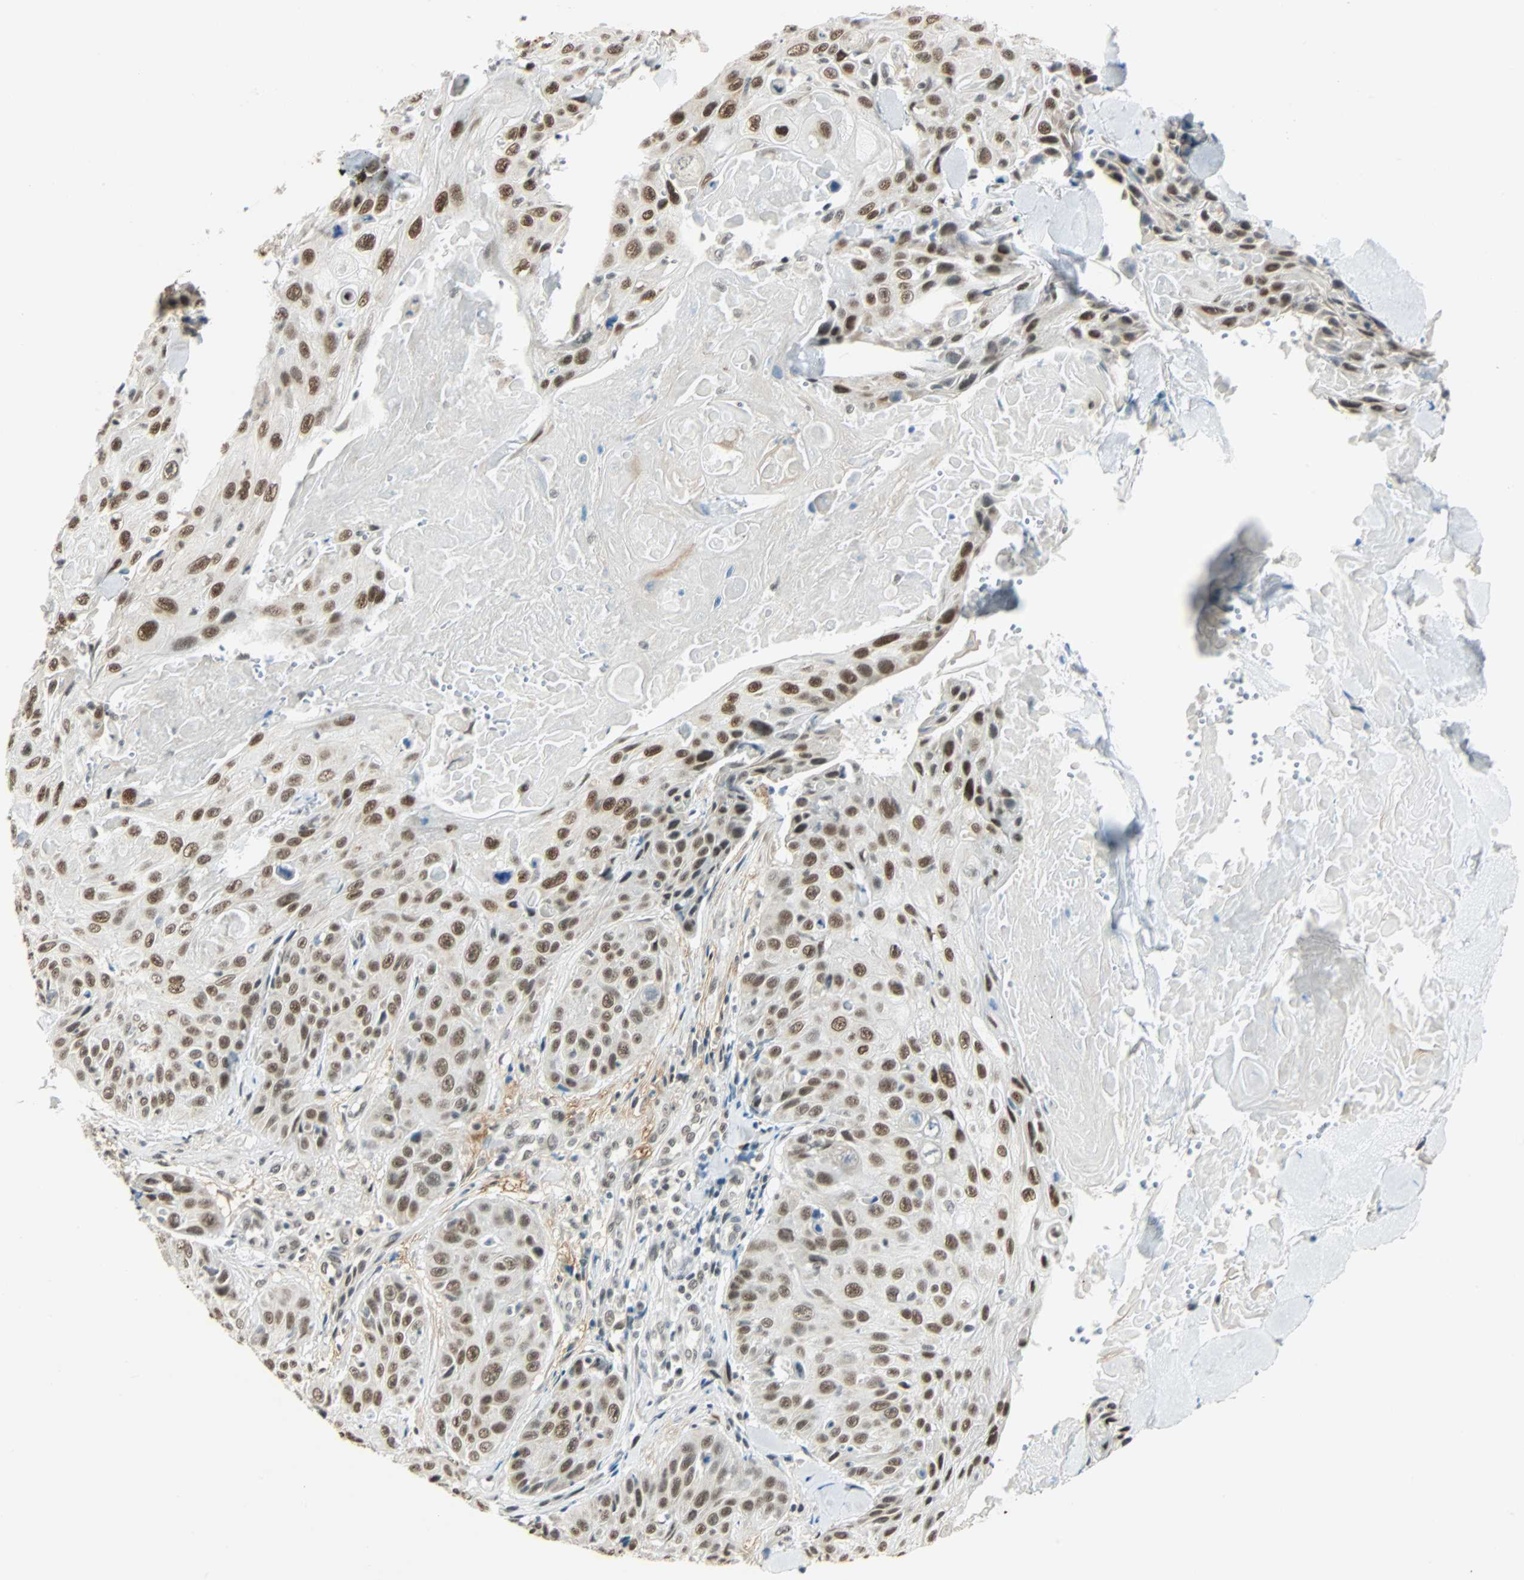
{"staining": {"intensity": "strong", "quantity": ">75%", "location": "nuclear"}, "tissue": "skin cancer", "cell_type": "Tumor cells", "image_type": "cancer", "snomed": [{"axis": "morphology", "description": "Squamous cell carcinoma, NOS"}, {"axis": "topography", "description": "Skin"}], "caption": "Protein analysis of skin cancer (squamous cell carcinoma) tissue demonstrates strong nuclear expression in approximately >75% of tumor cells.", "gene": "NELFE", "patient": {"sex": "male", "age": 86}}